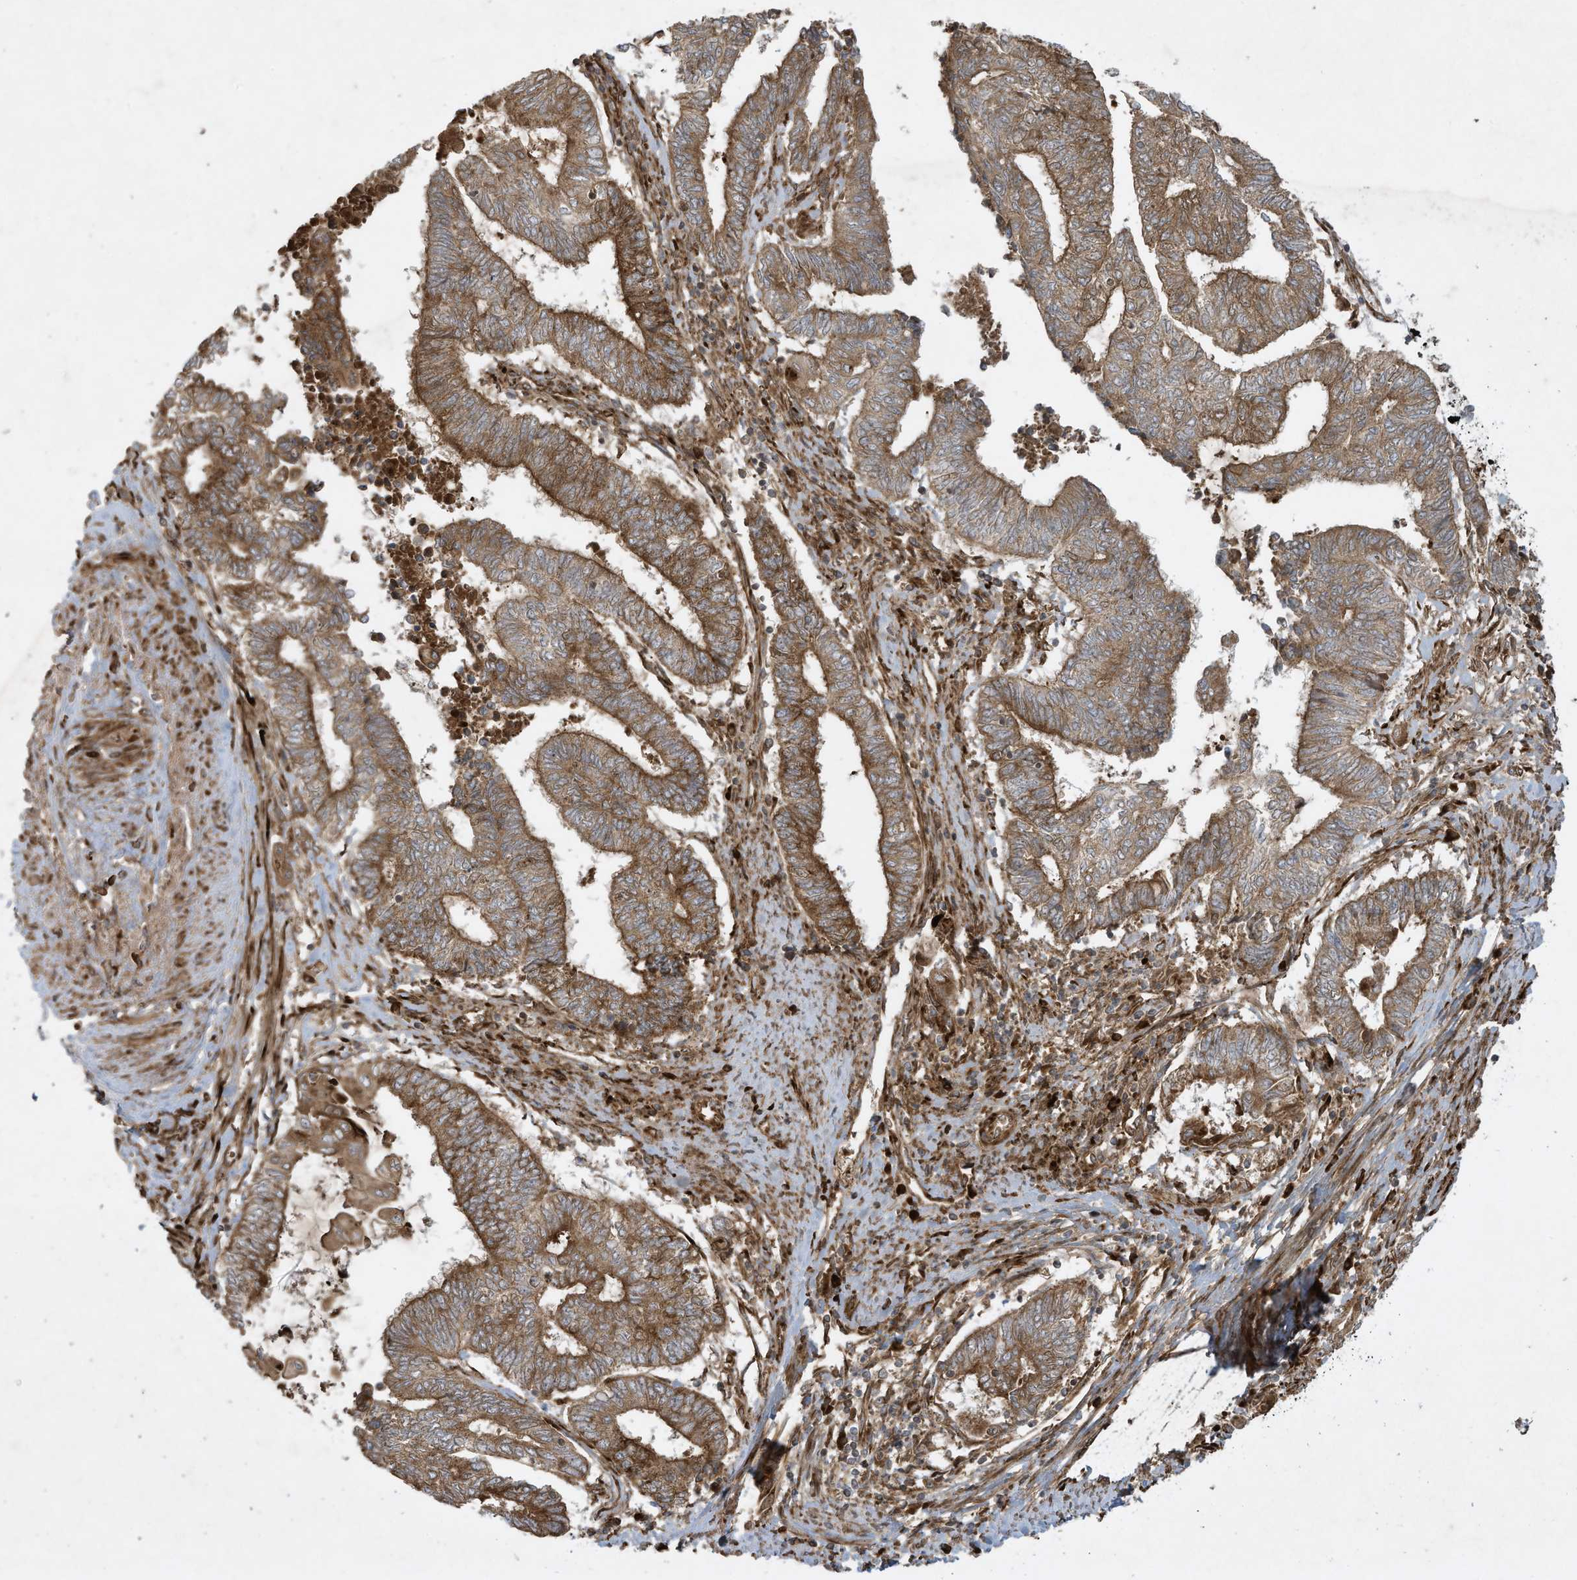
{"staining": {"intensity": "moderate", "quantity": ">75%", "location": "cytoplasmic/membranous"}, "tissue": "endometrial cancer", "cell_type": "Tumor cells", "image_type": "cancer", "snomed": [{"axis": "morphology", "description": "Adenocarcinoma, NOS"}, {"axis": "topography", "description": "Uterus"}, {"axis": "topography", "description": "Endometrium"}], "caption": "Endometrial cancer was stained to show a protein in brown. There is medium levels of moderate cytoplasmic/membranous positivity in approximately >75% of tumor cells.", "gene": "DDIT4", "patient": {"sex": "female", "age": 70}}